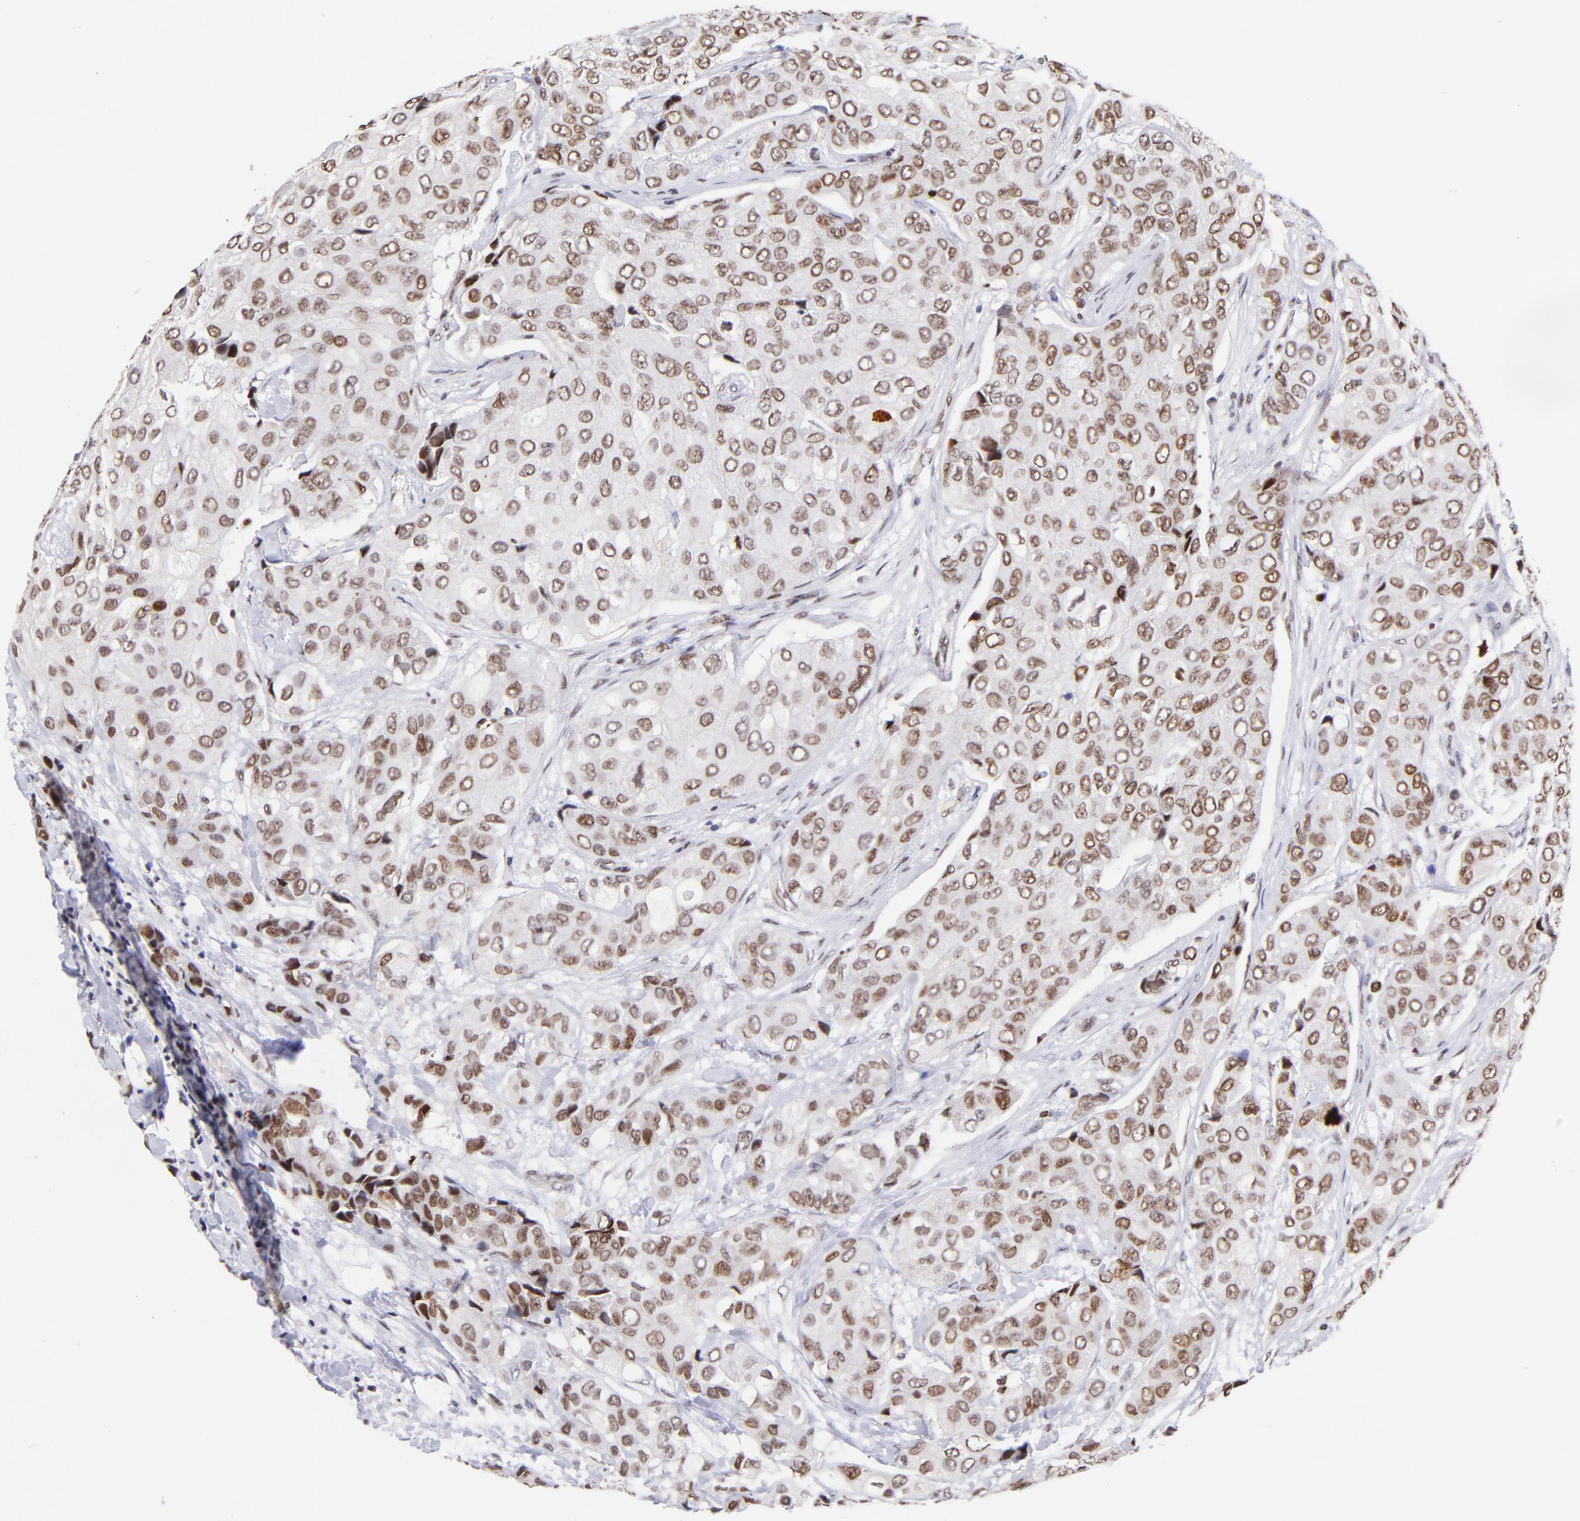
{"staining": {"intensity": "moderate", "quantity": ">75%", "location": "nuclear"}, "tissue": "breast cancer", "cell_type": "Tumor cells", "image_type": "cancer", "snomed": [{"axis": "morphology", "description": "Duct carcinoma"}, {"axis": "topography", "description": "Breast"}], "caption": "Breast cancer stained with DAB (3,3'-diaminobenzidine) immunohistochemistry displays medium levels of moderate nuclear staining in approximately >75% of tumor cells.", "gene": "MIDEAS", "patient": {"sex": "female", "age": 68}}